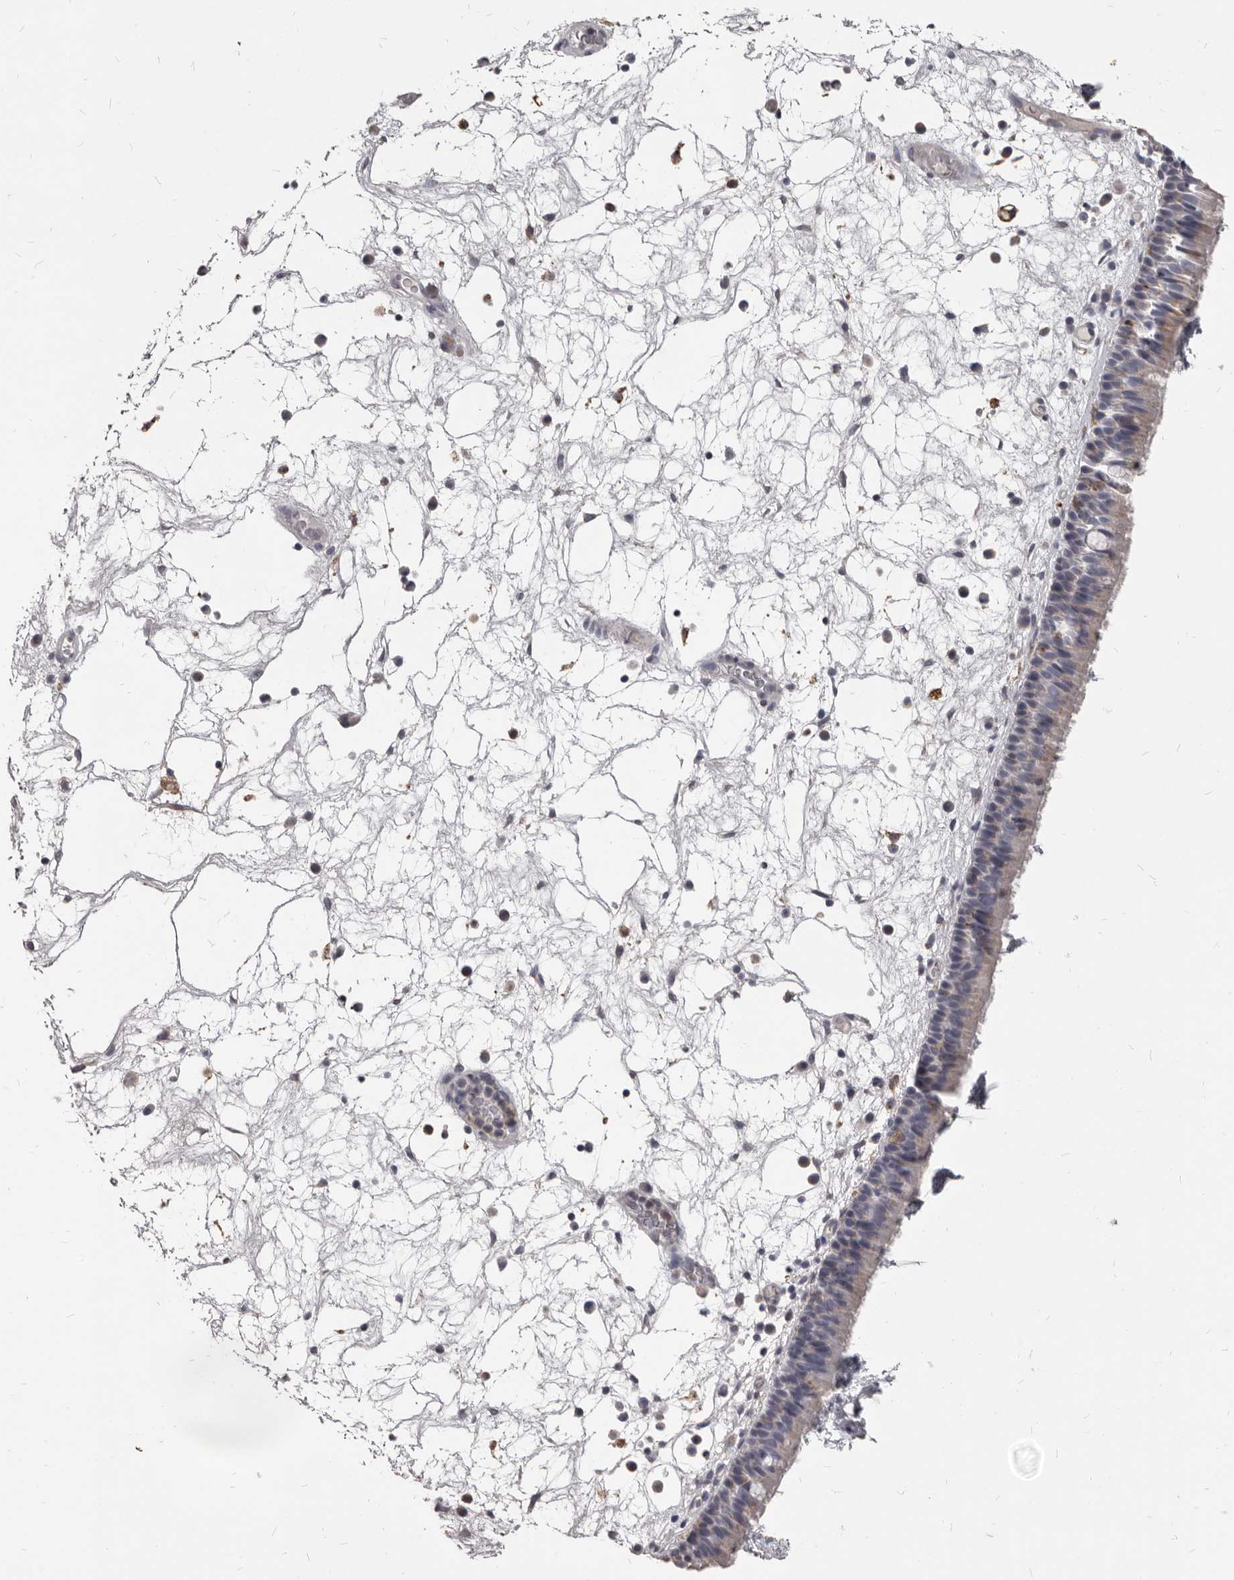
{"staining": {"intensity": "weak", "quantity": "25%-75%", "location": "cytoplasmic/membranous"}, "tissue": "nasopharynx", "cell_type": "Respiratory epithelial cells", "image_type": "normal", "snomed": [{"axis": "morphology", "description": "Normal tissue, NOS"}, {"axis": "morphology", "description": "Inflammation, NOS"}, {"axis": "morphology", "description": "Malignant melanoma, Metastatic site"}, {"axis": "topography", "description": "Nasopharynx"}], "caption": "Protein staining shows weak cytoplasmic/membranous positivity in about 25%-75% of respiratory epithelial cells in benign nasopharynx. (brown staining indicates protein expression, while blue staining denotes nuclei).", "gene": "PI4K2A", "patient": {"sex": "male", "age": 70}}